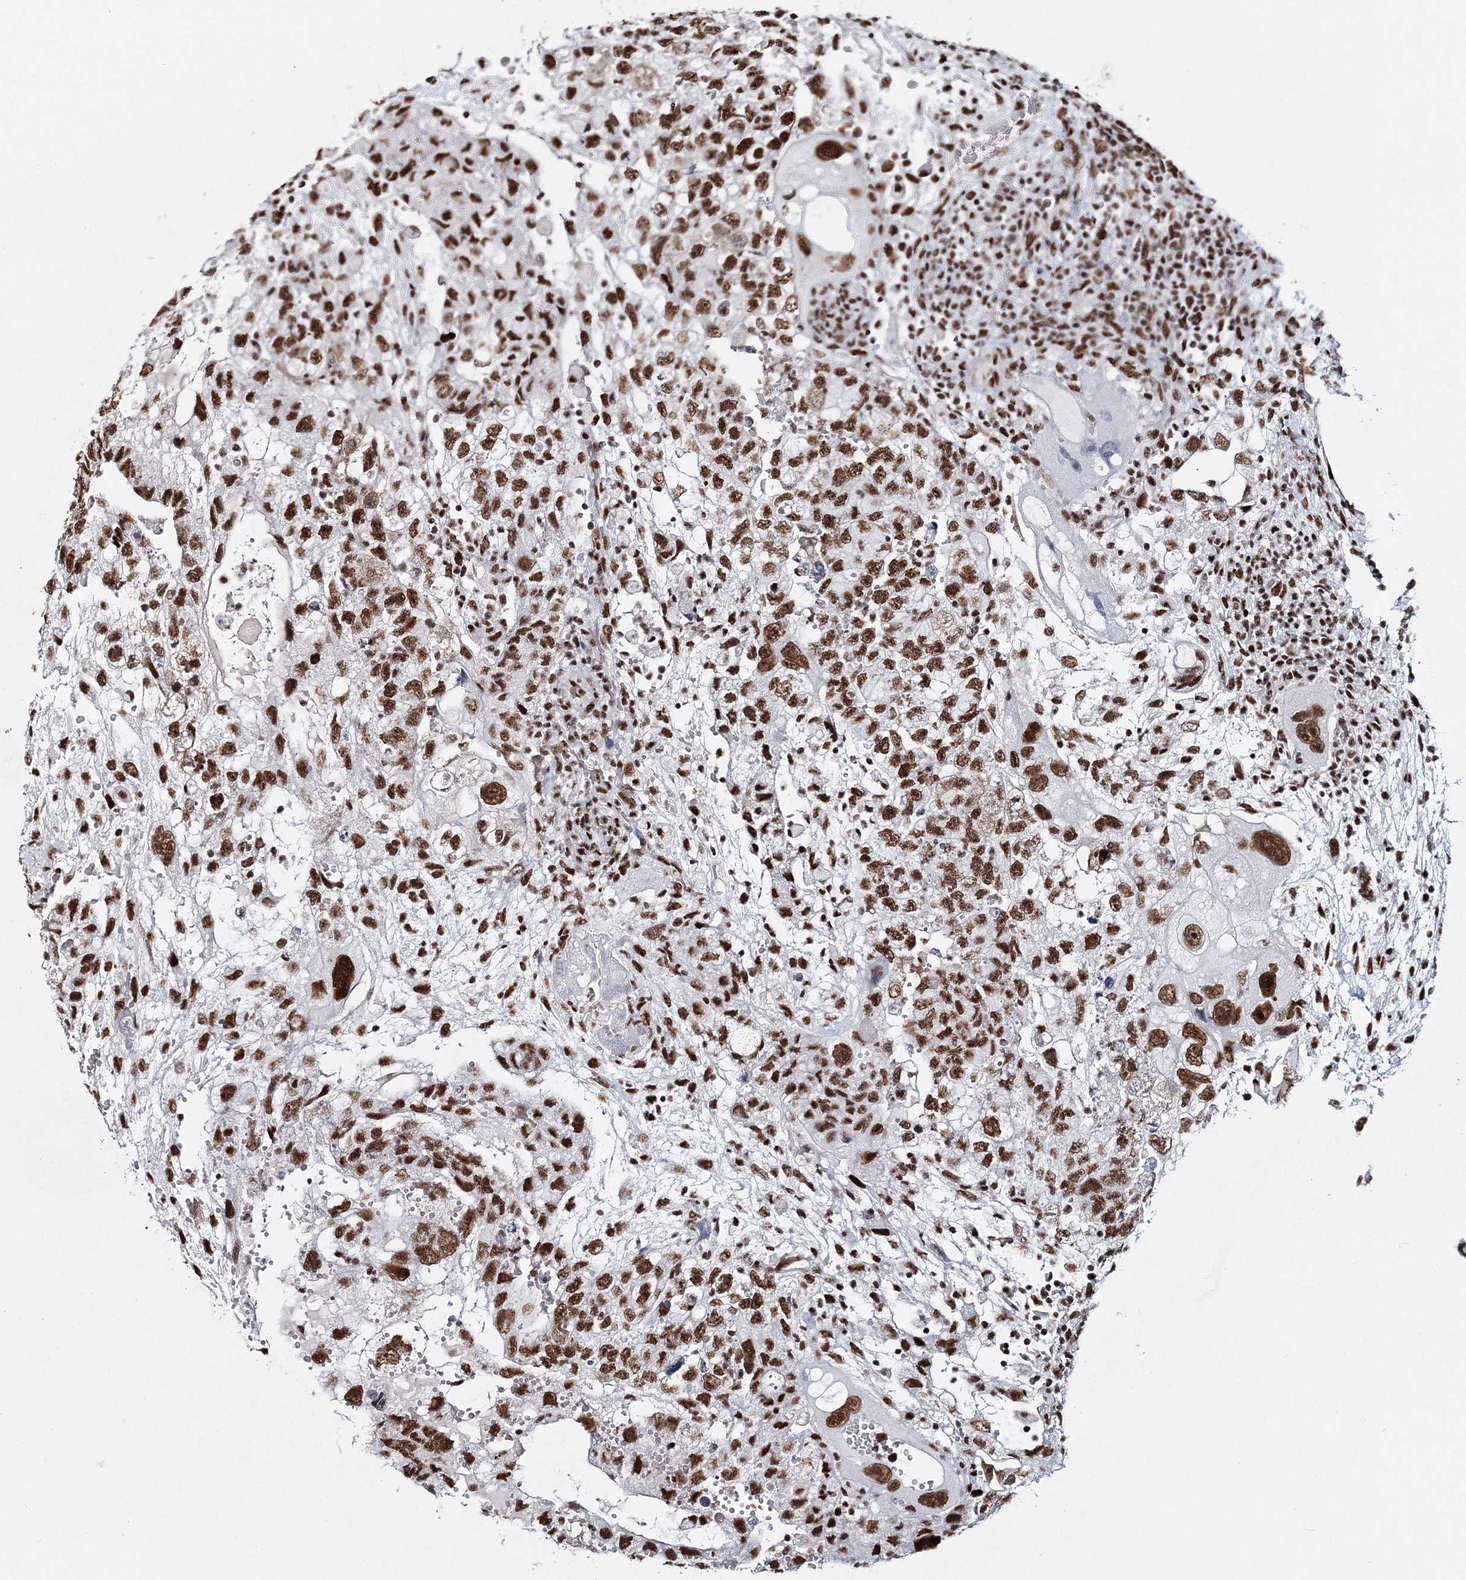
{"staining": {"intensity": "strong", "quantity": ">75%", "location": "nuclear"}, "tissue": "testis cancer", "cell_type": "Tumor cells", "image_type": "cancer", "snomed": [{"axis": "morphology", "description": "Carcinoma, Embryonal, NOS"}, {"axis": "topography", "description": "Testis"}], "caption": "Tumor cells show high levels of strong nuclear positivity in about >75% of cells in human embryonal carcinoma (testis). (DAB IHC with brightfield microscopy, high magnification).", "gene": "QRICH1", "patient": {"sex": "male", "age": 36}}